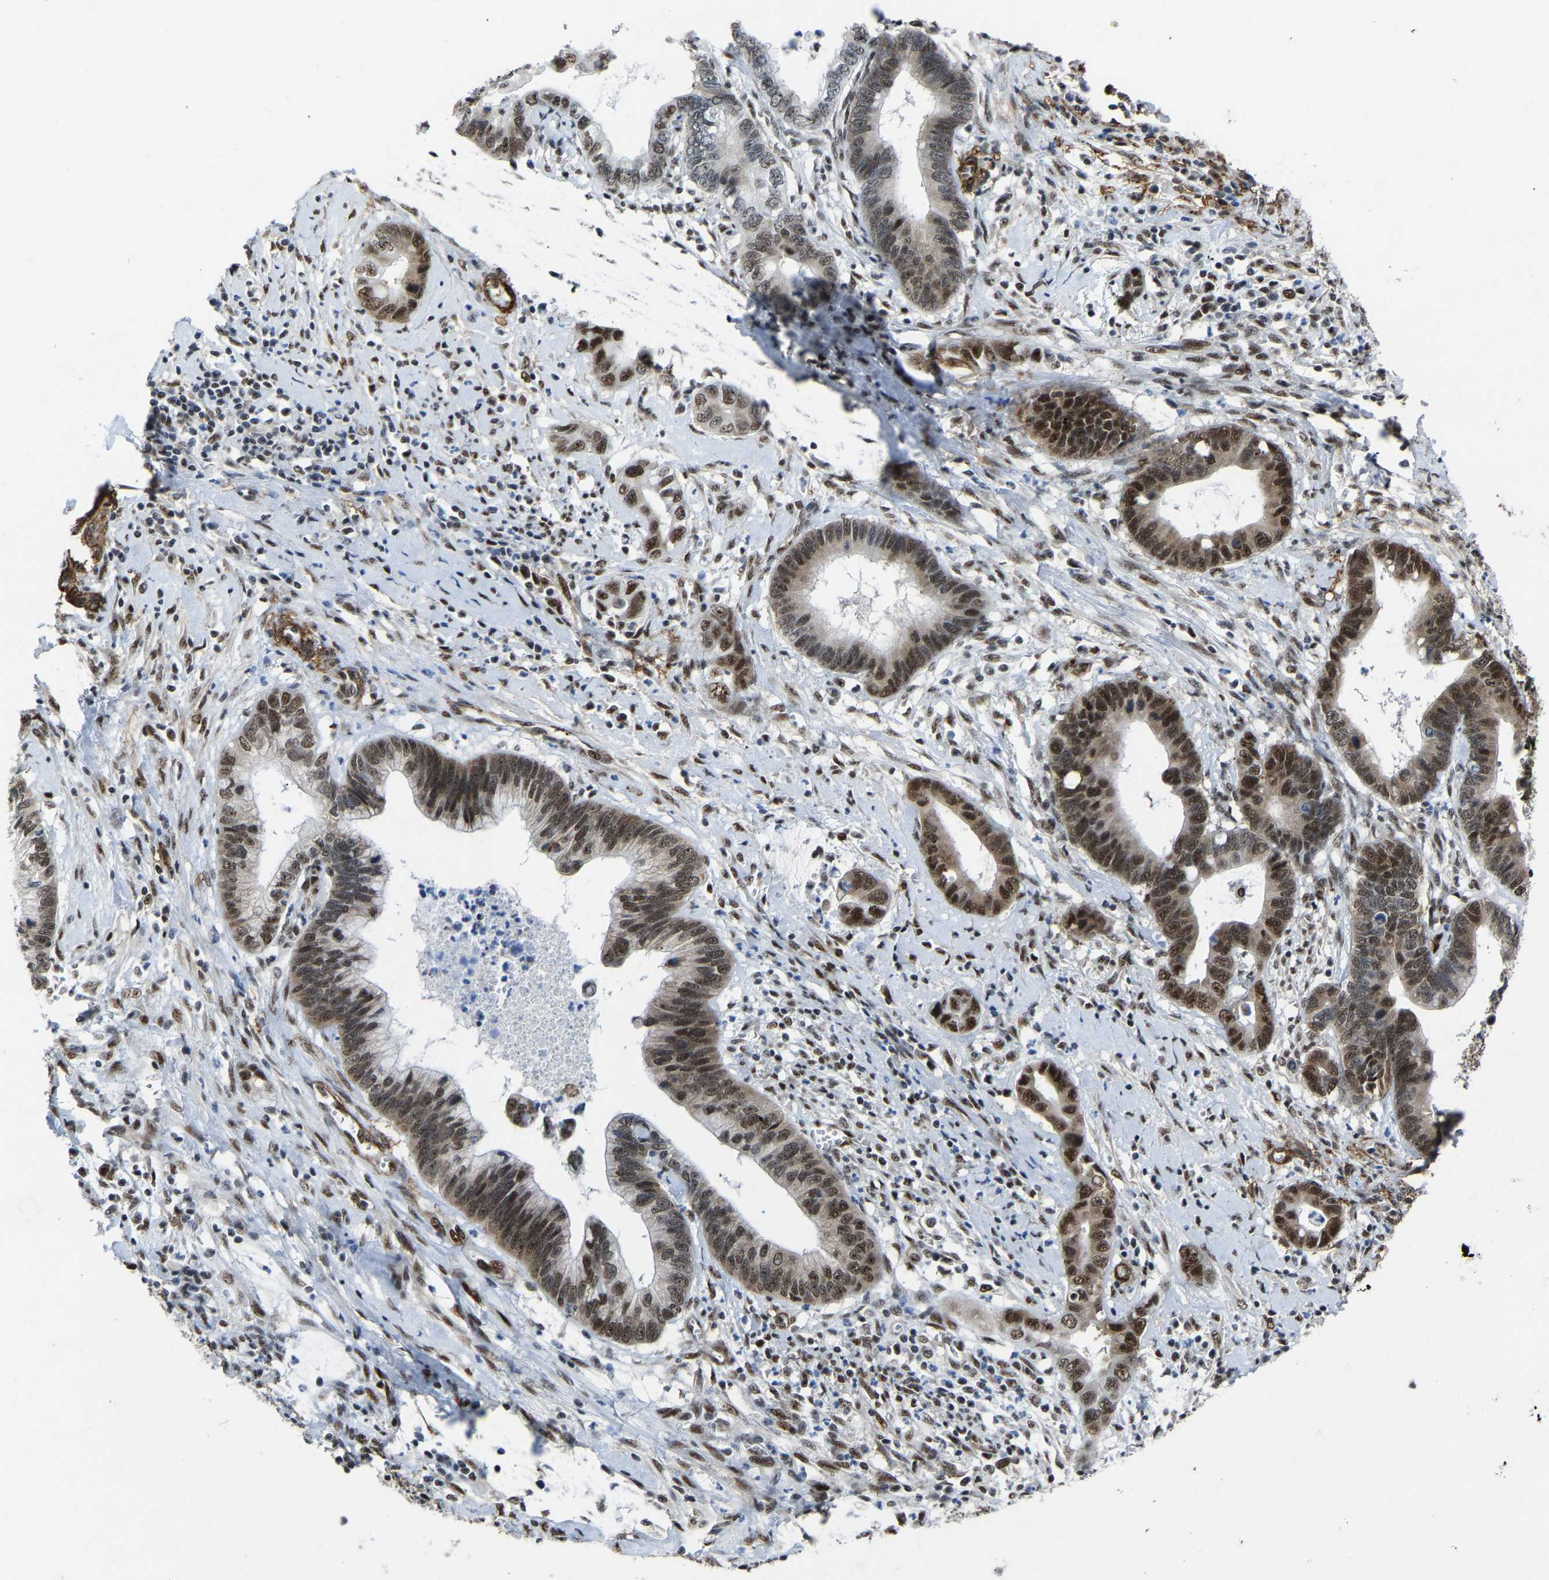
{"staining": {"intensity": "strong", "quantity": "25%-75%", "location": "nuclear"}, "tissue": "cervical cancer", "cell_type": "Tumor cells", "image_type": "cancer", "snomed": [{"axis": "morphology", "description": "Adenocarcinoma, NOS"}, {"axis": "topography", "description": "Cervix"}], "caption": "A high amount of strong nuclear staining is appreciated in about 25%-75% of tumor cells in cervical cancer tissue. Using DAB (brown) and hematoxylin (blue) stains, captured at high magnification using brightfield microscopy.", "gene": "DDX5", "patient": {"sex": "female", "age": 44}}